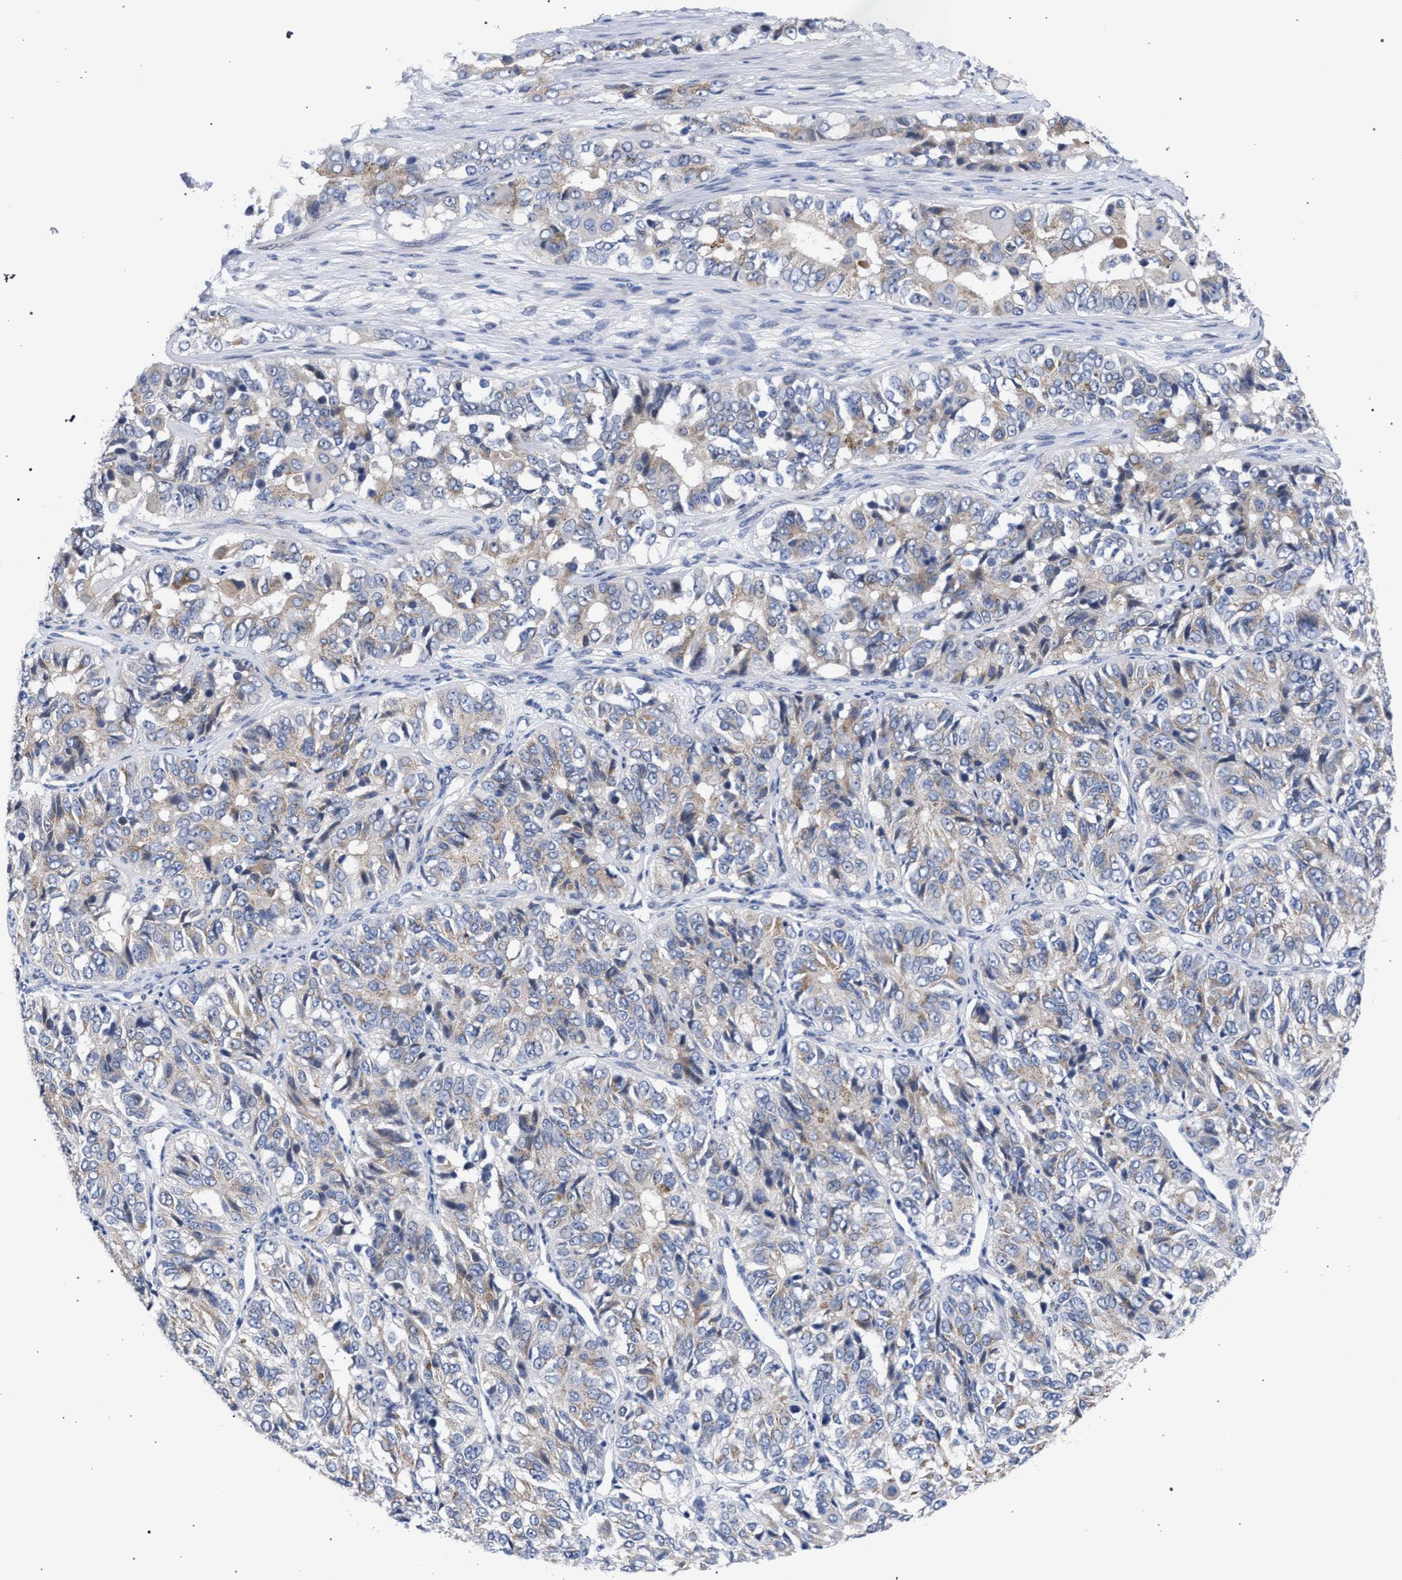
{"staining": {"intensity": "weak", "quantity": "25%-75%", "location": "cytoplasmic/membranous"}, "tissue": "ovarian cancer", "cell_type": "Tumor cells", "image_type": "cancer", "snomed": [{"axis": "morphology", "description": "Carcinoma, endometroid"}, {"axis": "topography", "description": "Ovary"}], "caption": "Weak cytoplasmic/membranous protein expression is seen in approximately 25%-75% of tumor cells in ovarian cancer (endometroid carcinoma). The staining is performed using DAB brown chromogen to label protein expression. The nuclei are counter-stained blue using hematoxylin.", "gene": "GOLGA2", "patient": {"sex": "female", "age": 51}}